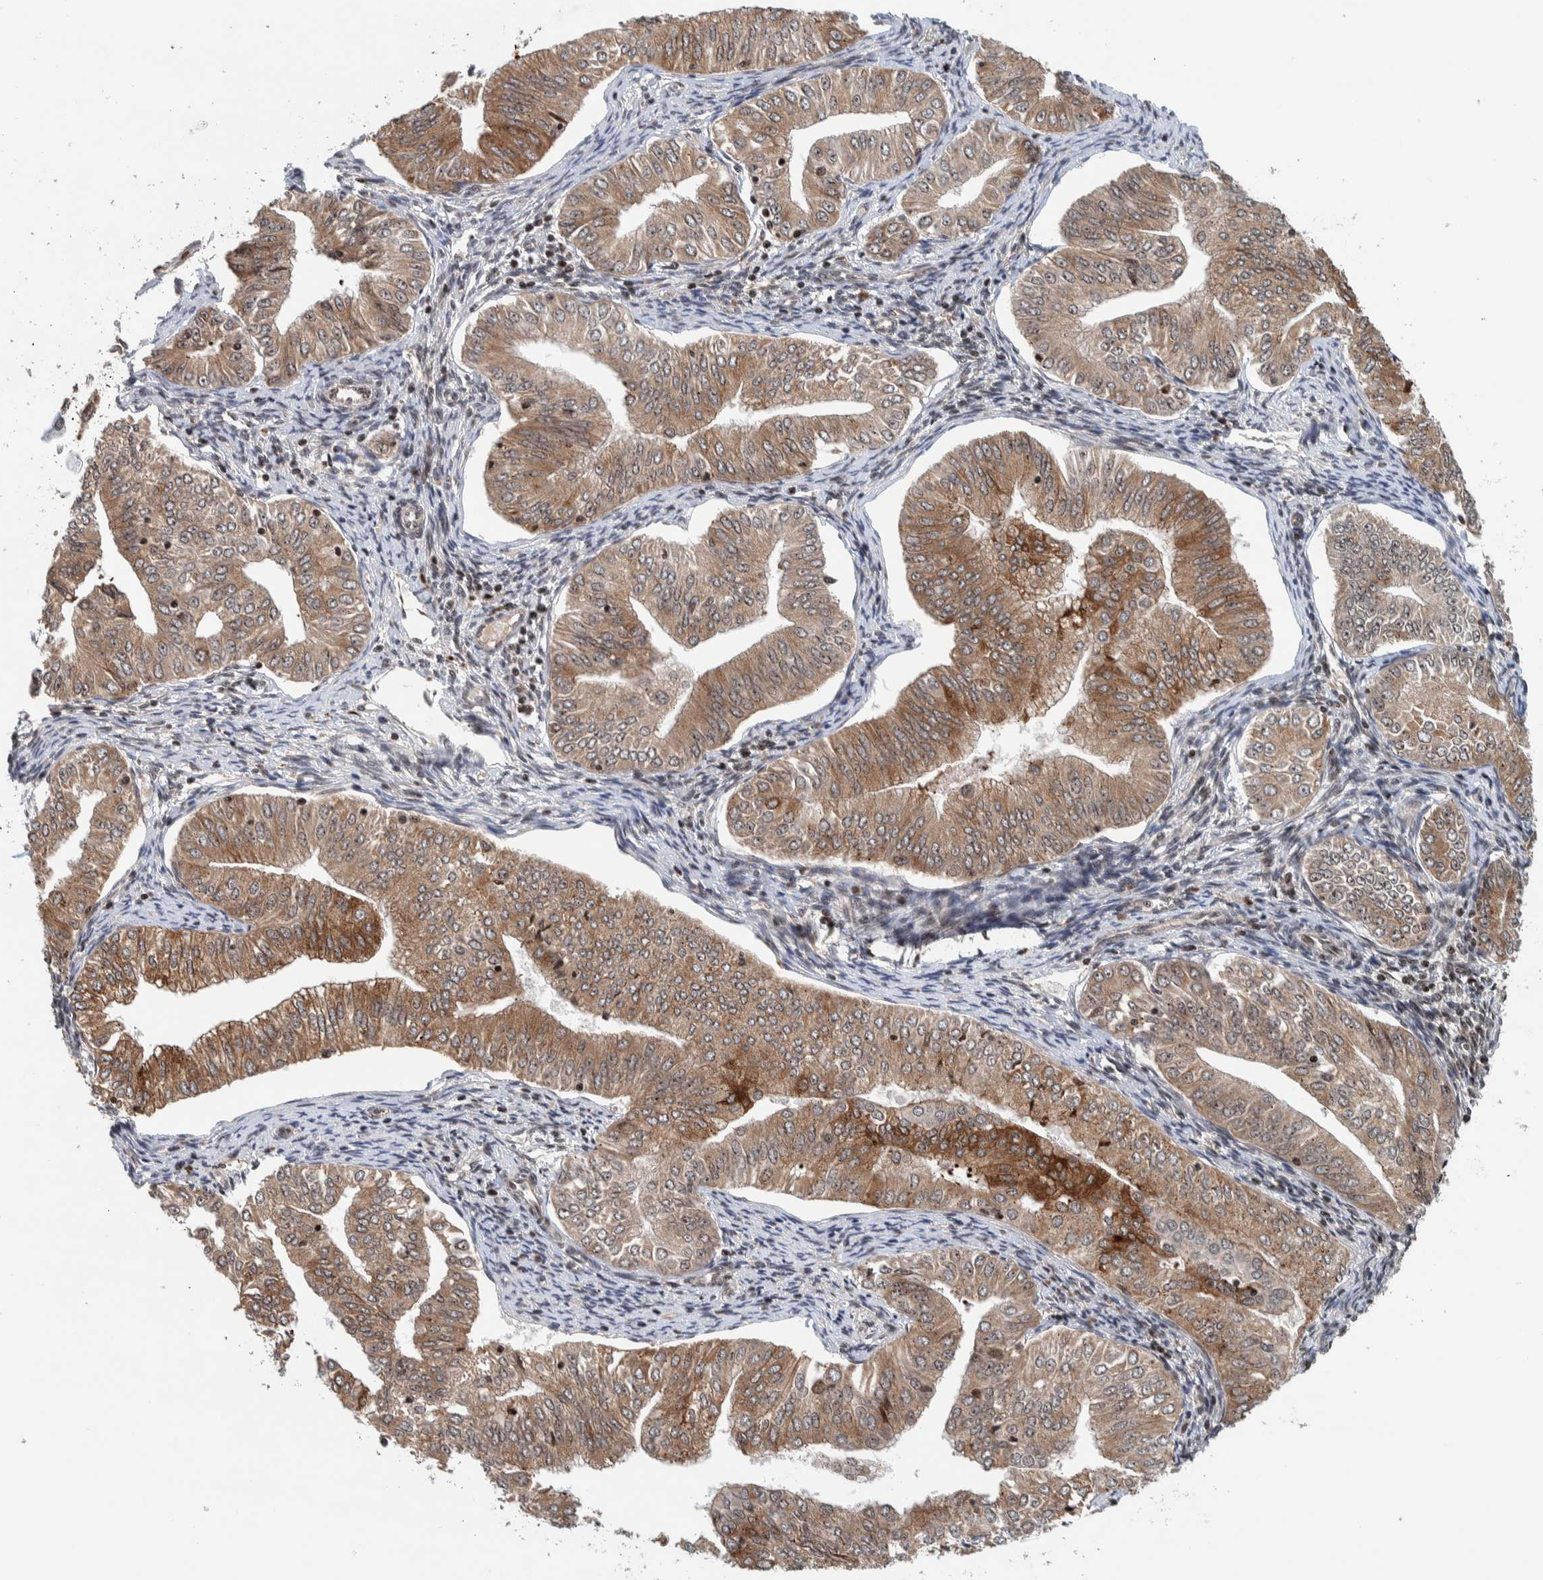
{"staining": {"intensity": "moderate", "quantity": ">75%", "location": "cytoplasmic/membranous"}, "tissue": "endometrial cancer", "cell_type": "Tumor cells", "image_type": "cancer", "snomed": [{"axis": "morphology", "description": "Normal tissue, NOS"}, {"axis": "morphology", "description": "Adenocarcinoma, NOS"}, {"axis": "topography", "description": "Endometrium"}], "caption": "A medium amount of moderate cytoplasmic/membranous positivity is present in about >75% of tumor cells in endometrial cancer tissue.", "gene": "CCDC182", "patient": {"sex": "female", "age": 53}}